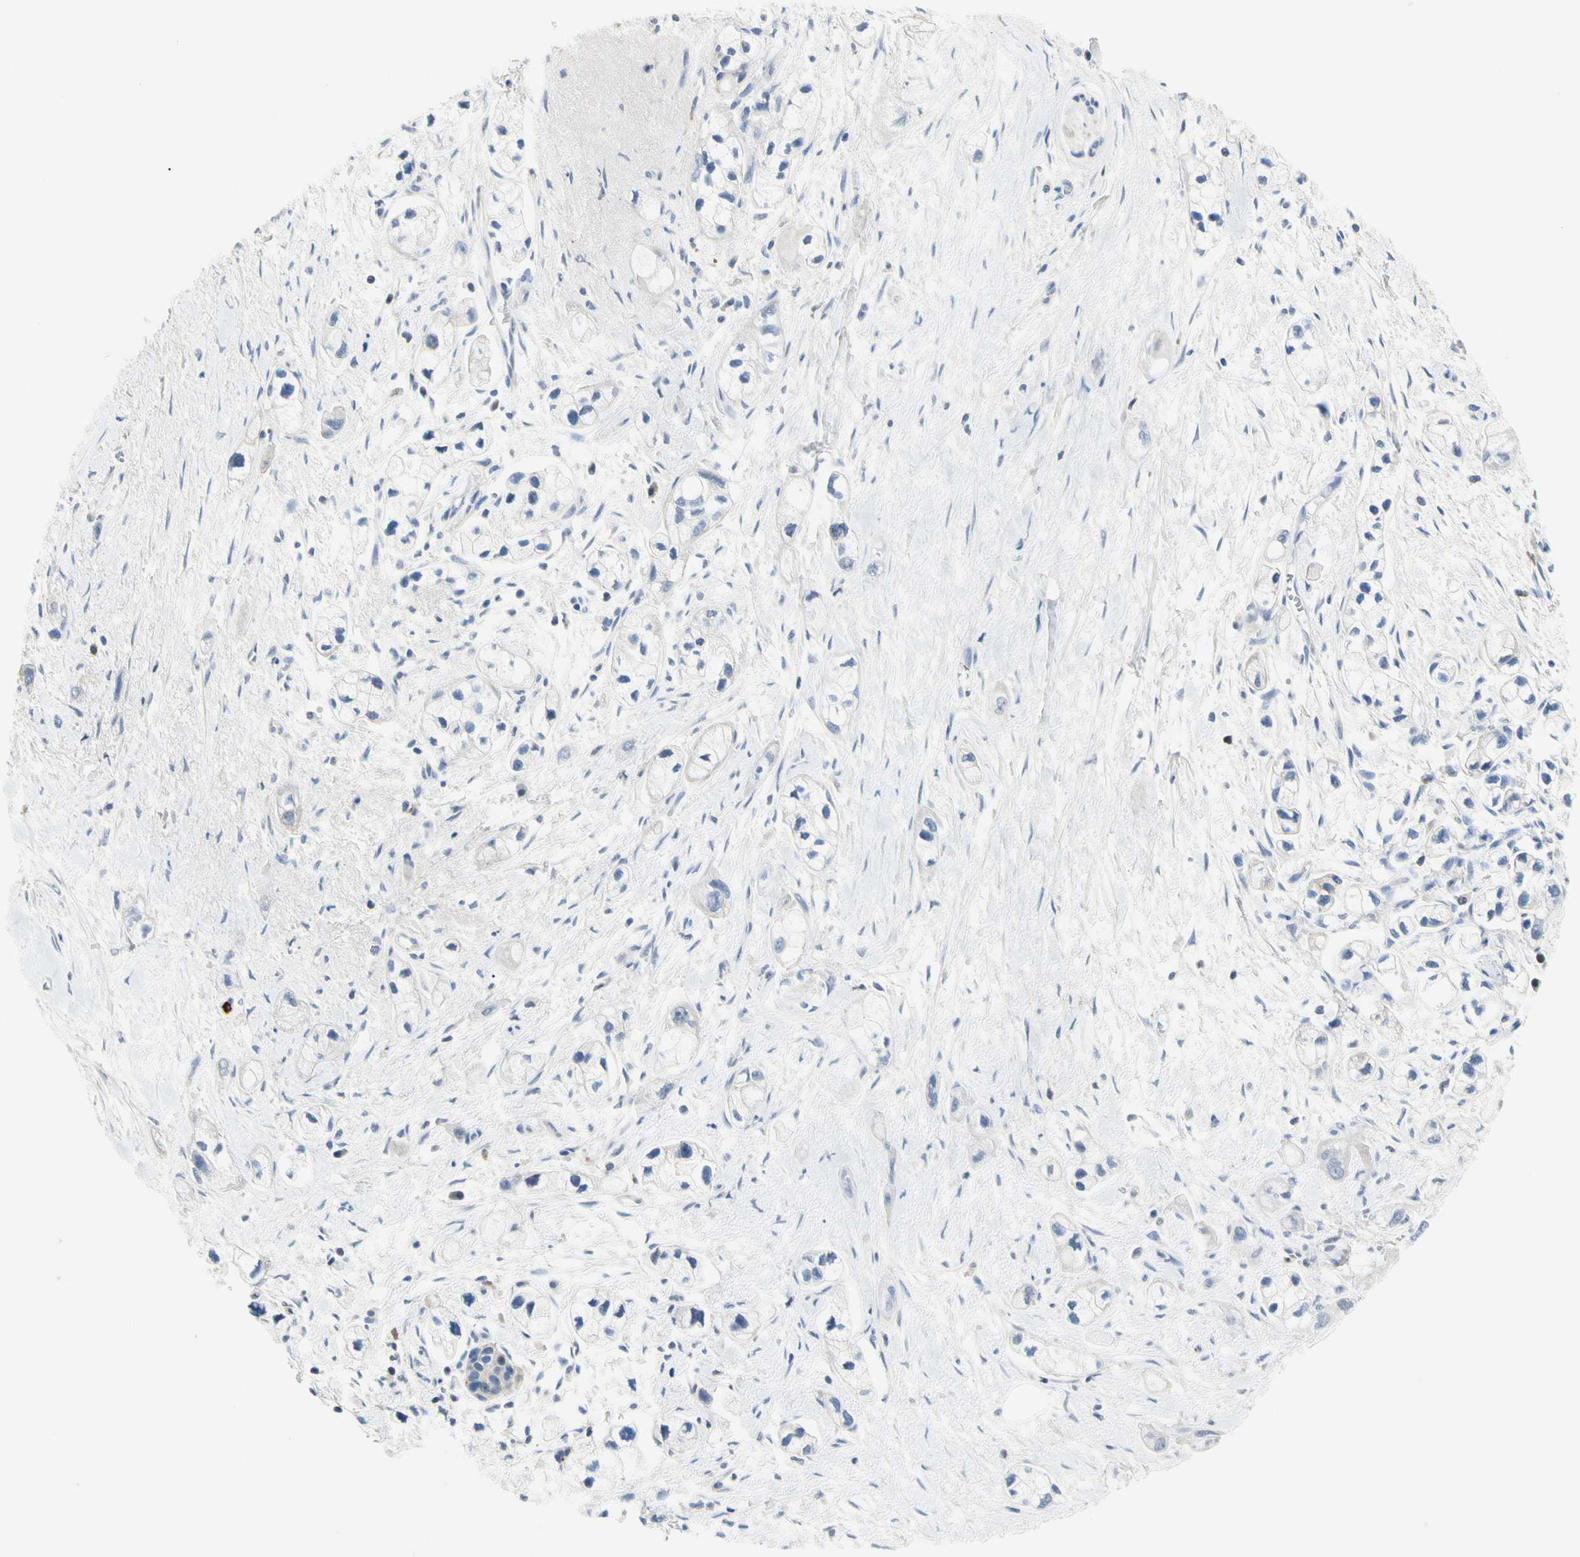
{"staining": {"intensity": "negative", "quantity": "none", "location": "none"}, "tissue": "pancreatic cancer", "cell_type": "Tumor cells", "image_type": "cancer", "snomed": [{"axis": "morphology", "description": "Adenocarcinoma, NOS"}, {"axis": "topography", "description": "Pancreas"}], "caption": "Adenocarcinoma (pancreatic) was stained to show a protein in brown. There is no significant positivity in tumor cells. (Stains: DAB immunohistochemistry (IHC) with hematoxylin counter stain, Microscopy: brightfield microscopy at high magnification).", "gene": "ECRG4", "patient": {"sex": "male", "age": 74}}